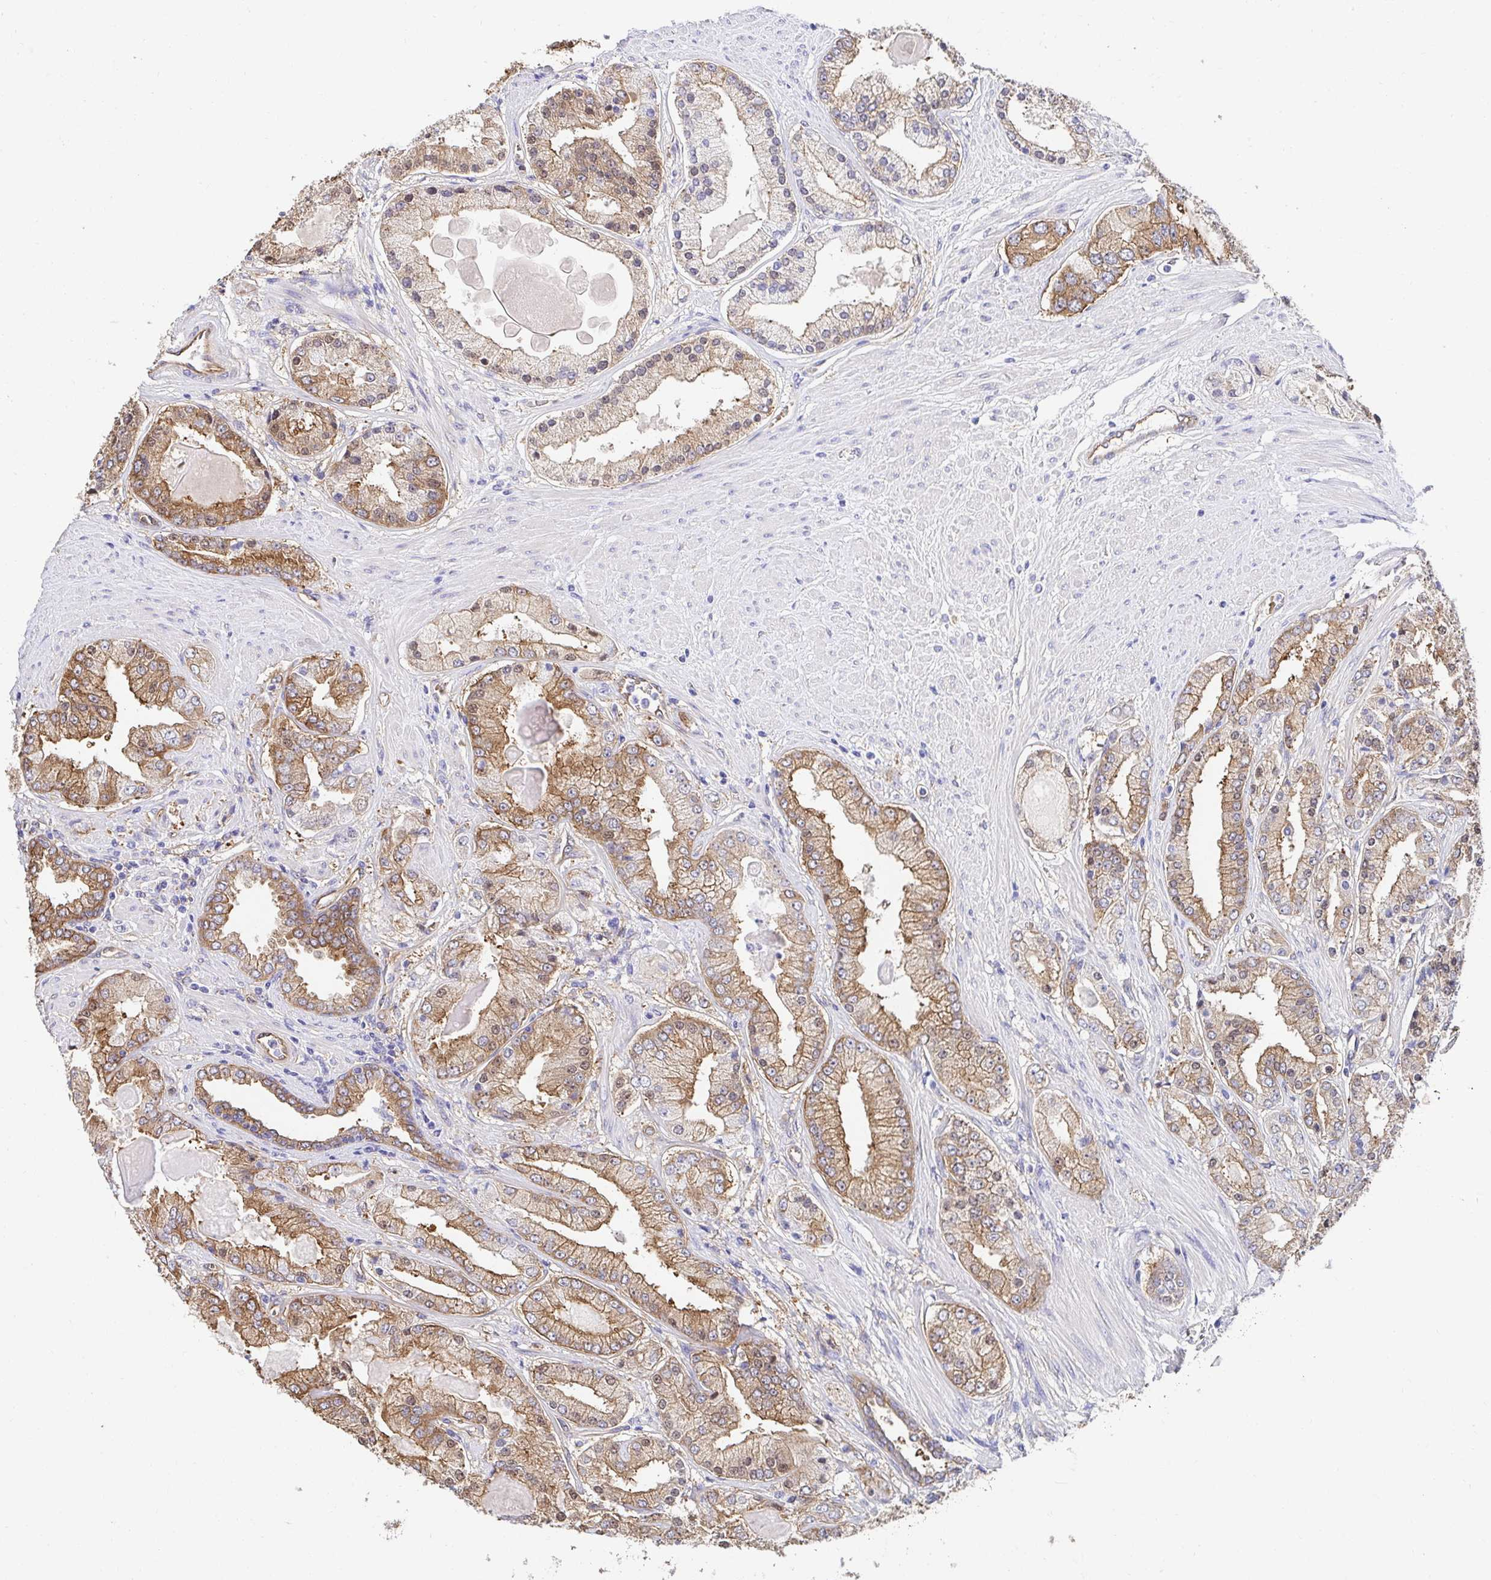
{"staining": {"intensity": "moderate", "quantity": ">75%", "location": "cytoplasmic/membranous"}, "tissue": "prostate cancer", "cell_type": "Tumor cells", "image_type": "cancer", "snomed": [{"axis": "morphology", "description": "Adenocarcinoma, High grade"}, {"axis": "topography", "description": "Prostate"}], "caption": "Immunohistochemical staining of adenocarcinoma (high-grade) (prostate) reveals medium levels of moderate cytoplasmic/membranous protein expression in approximately >75% of tumor cells.", "gene": "CTTN", "patient": {"sex": "male", "age": 67}}